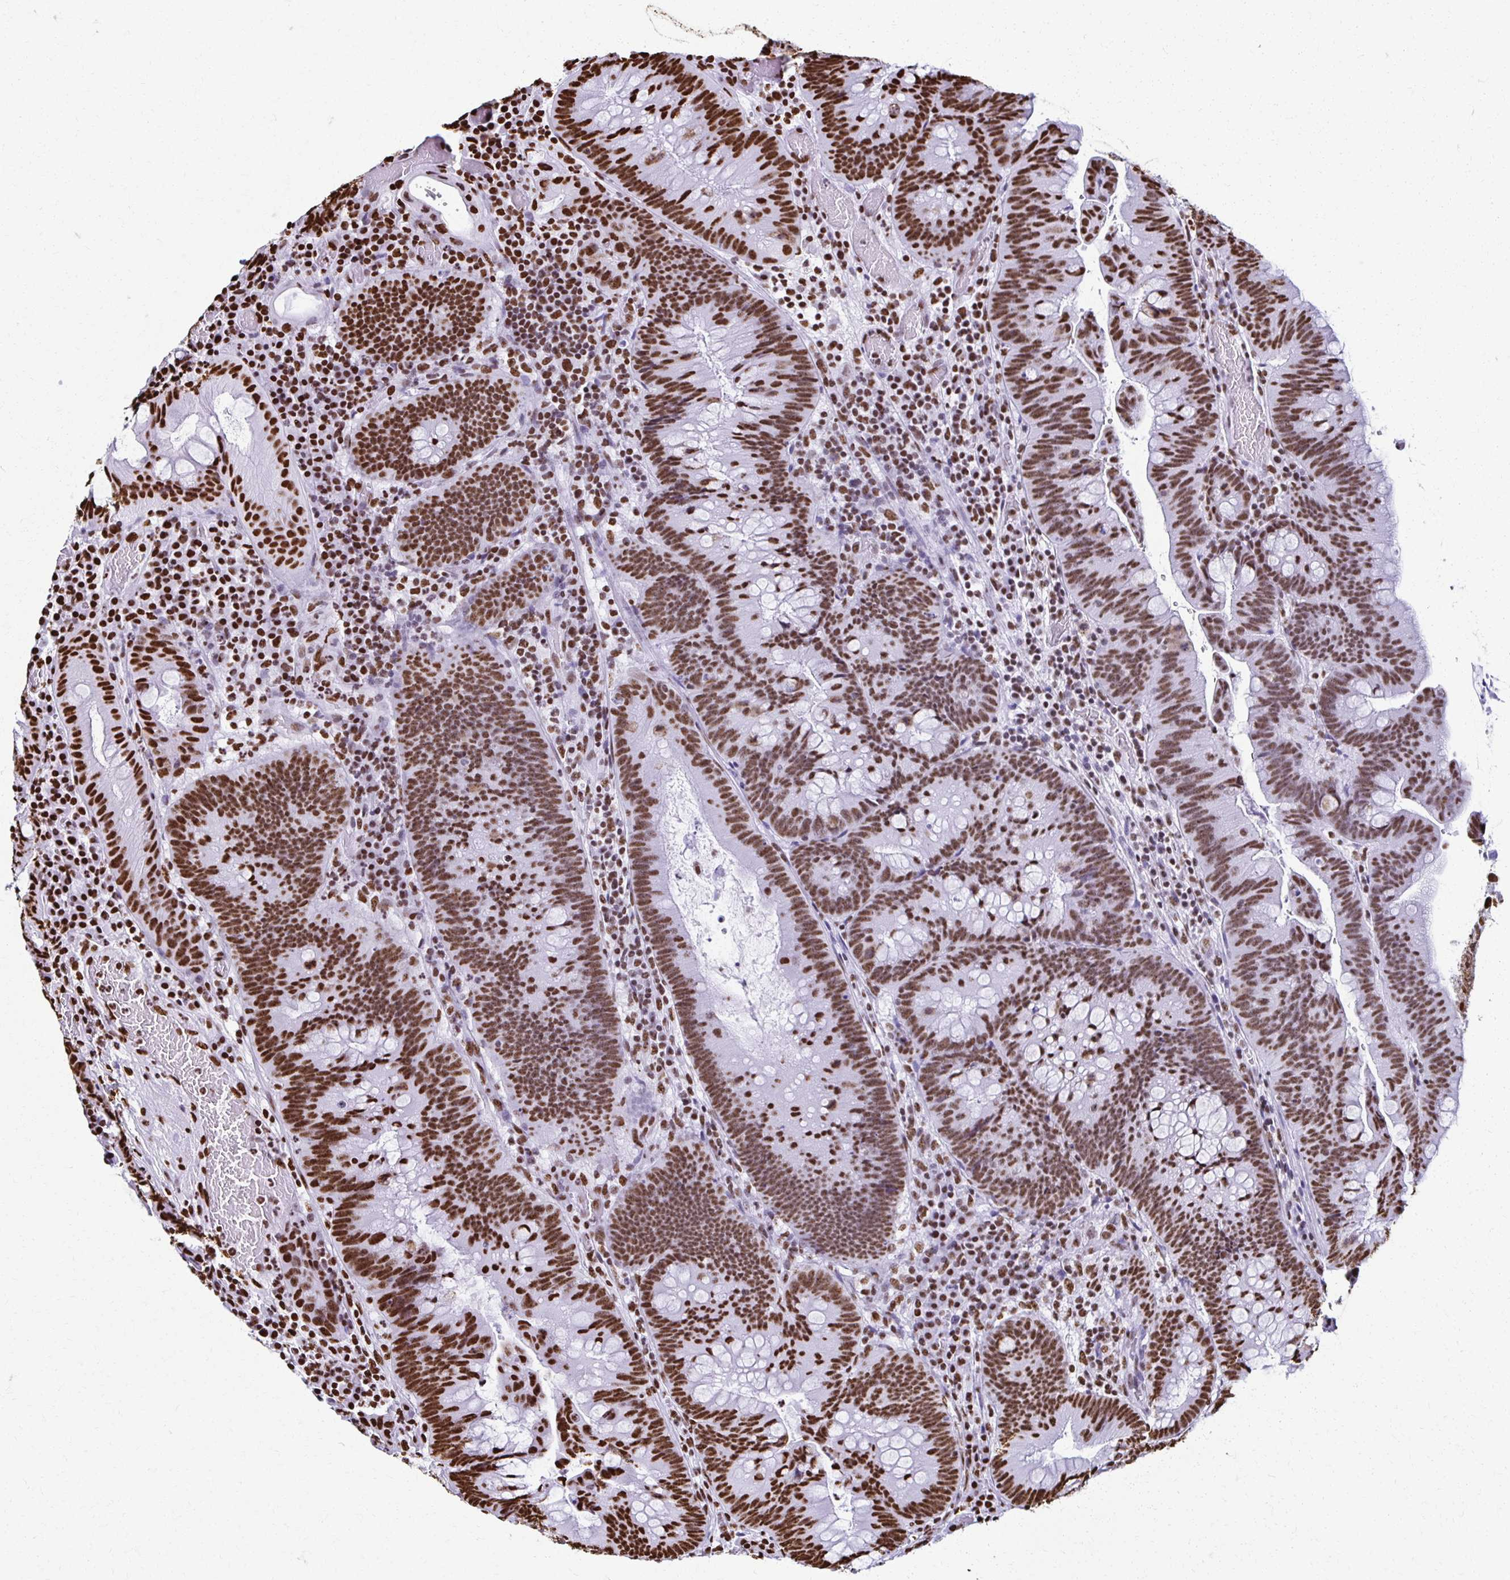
{"staining": {"intensity": "strong", "quantity": ">75%", "location": "nuclear"}, "tissue": "colorectal cancer", "cell_type": "Tumor cells", "image_type": "cancer", "snomed": [{"axis": "morphology", "description": "Adenocarcinoma, NOS"}, {"axis": "topography", "description": "Colon"}], "caption": "This image reveals immunohistochemistry (IHC) staining of human colorectal adenocarcinoma, with high strong nuclear positivity in approximately >75% of tumor cells.", "gene": "NONO", "patient": {"sex": "male", "age": 62}}